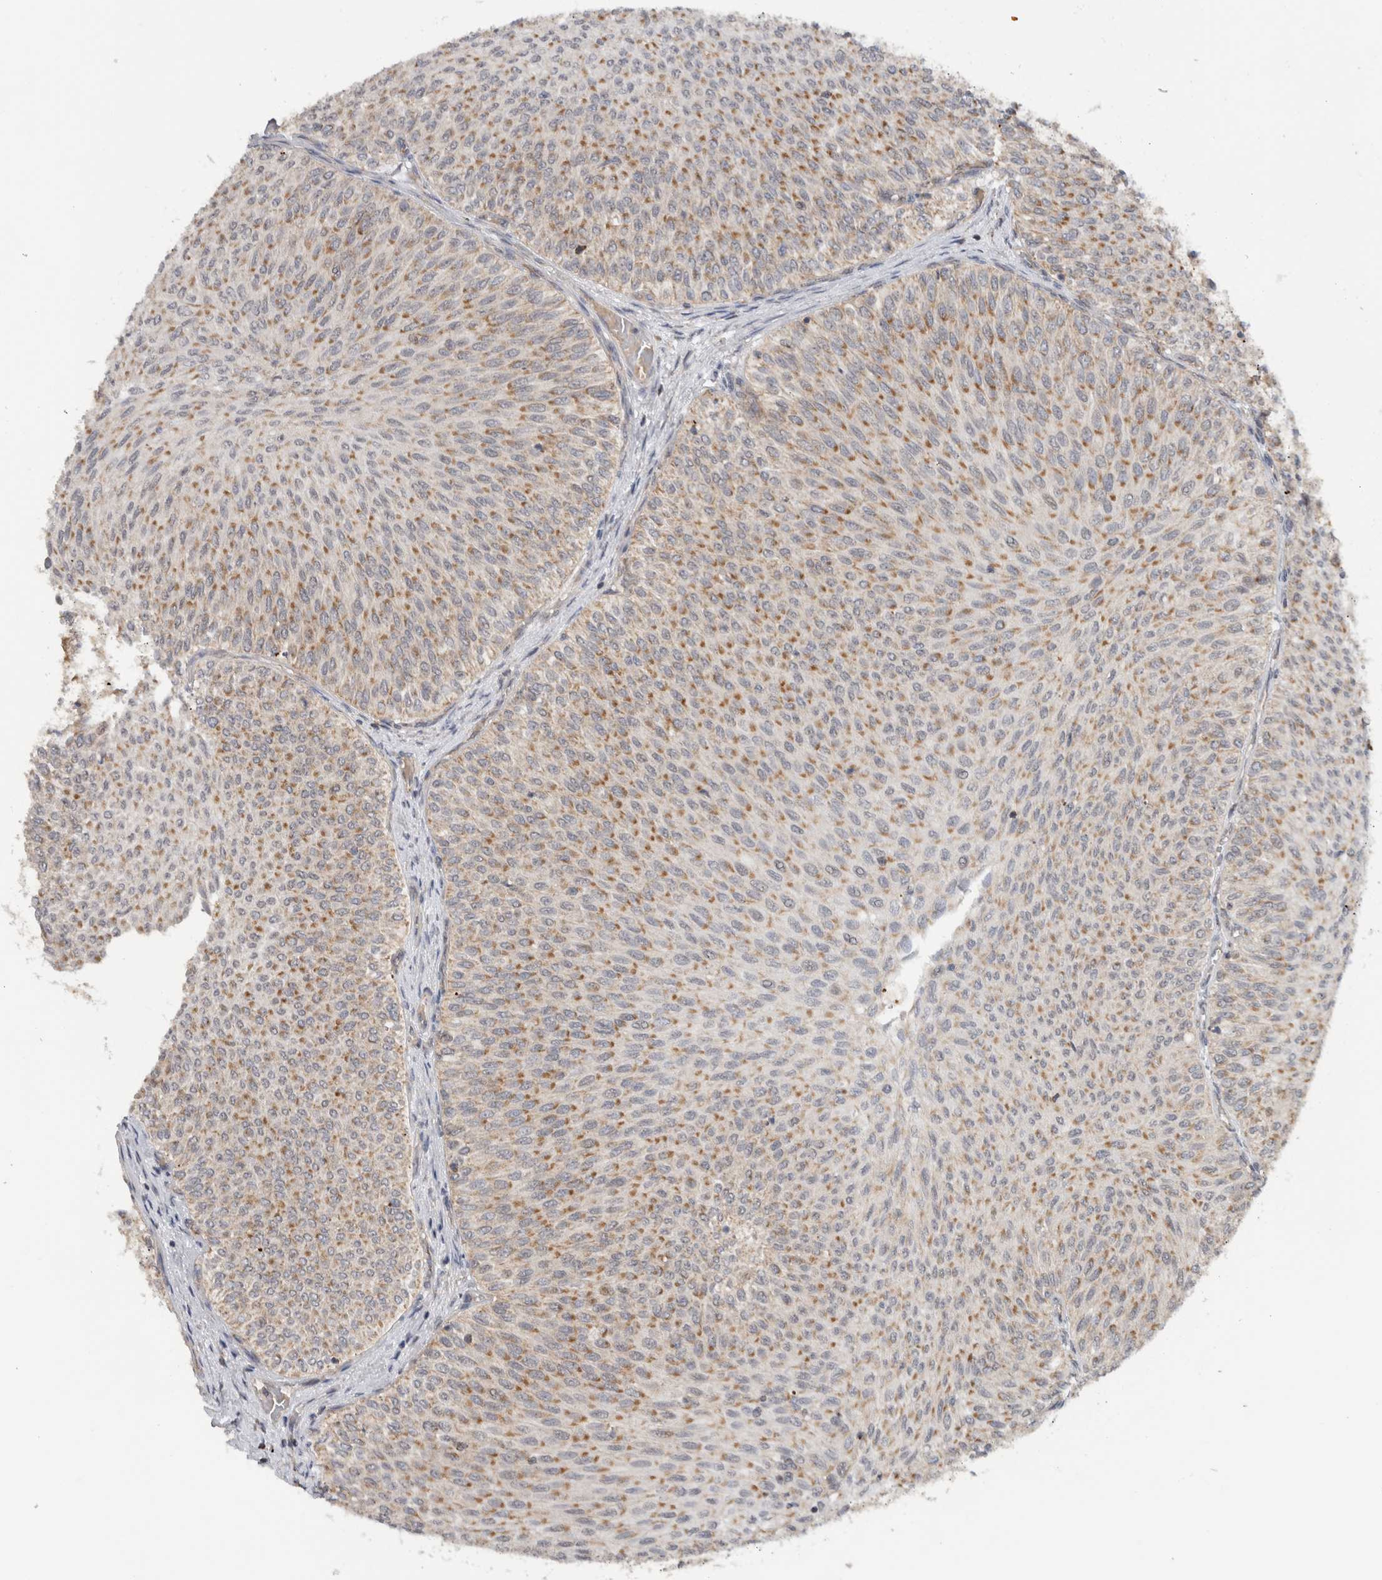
{"staining": {"intensity": "moderate", "quantity": ">75%", "location": "cytoplasmic/membranous"}, "tissue": "urothelial cancer", "cell_type": "Tumor cells", "image_type": "cancer", "snomed": [{"axis": "morphology", "description": "Urothelial carcinoma, Low grade"}, {"axis": "topography", "description": "Urinary bladder"}], "caption": "Low-grade urothelial carcinoma stained with a protein marker reveals moderate staining in tumor cells.", "gene": "CMC2", "patient": {"sex": "male", "age": 78}}